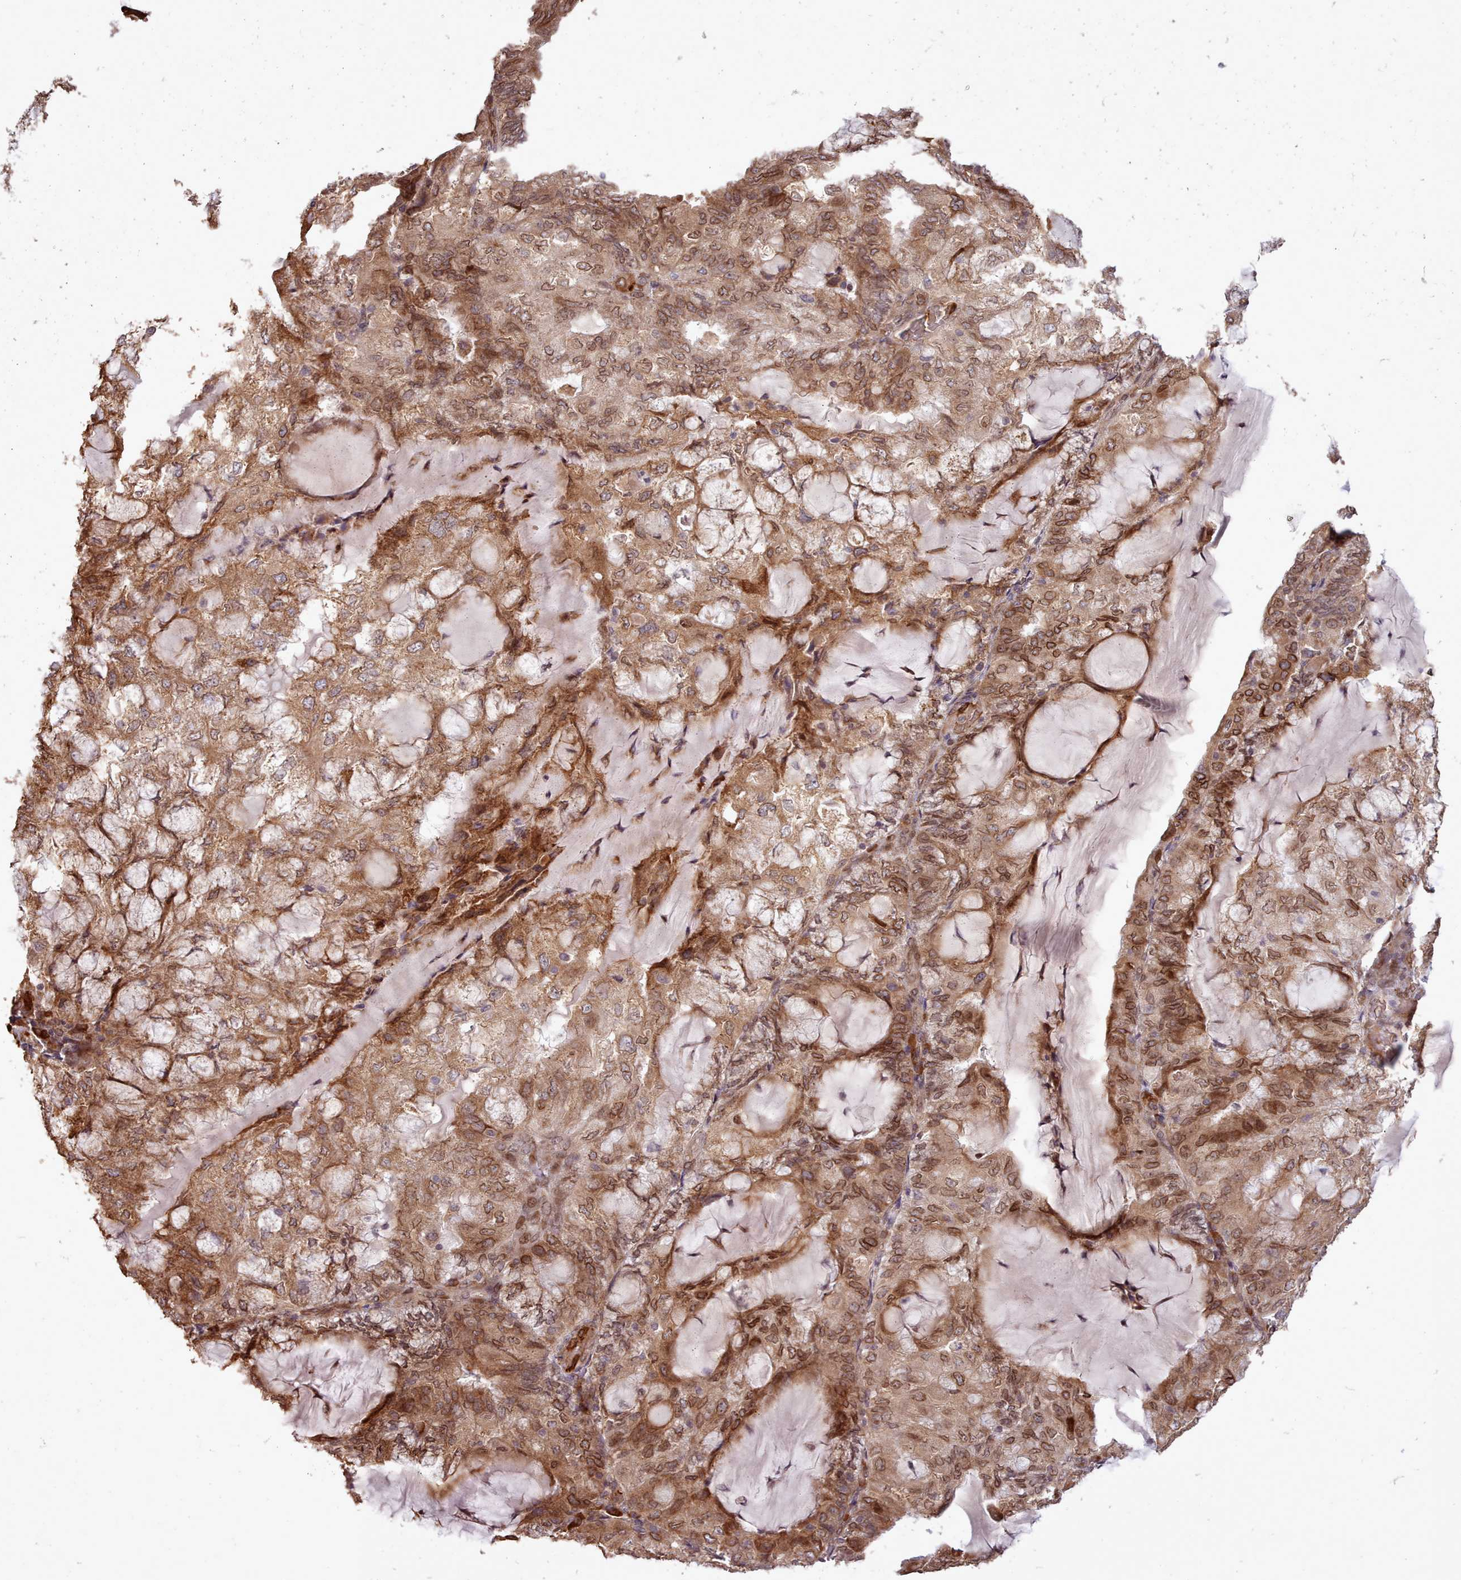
{"staining": {"intensity": "moderate", "quantity": ">75%", "location": "cytoplasmic/membranous,nuclear"}, "tissue": "endometrial cancer", "cell_type": "Tumor cells", "image_type": "cancer", "snomed": [{"axis": "morphology", "description": "Adenocarcinoma, NOS"}, {"axis": "topography", "description": "Endometrium"}], "caption": "Human endometrial cancer stained for a protein (brown) shows moderate cytoplasmic/membranous and nuclear positive expression in about >75% of tumor cells.", "gene": "CABP1", "patient": {"sex": "female", "age": 81}}